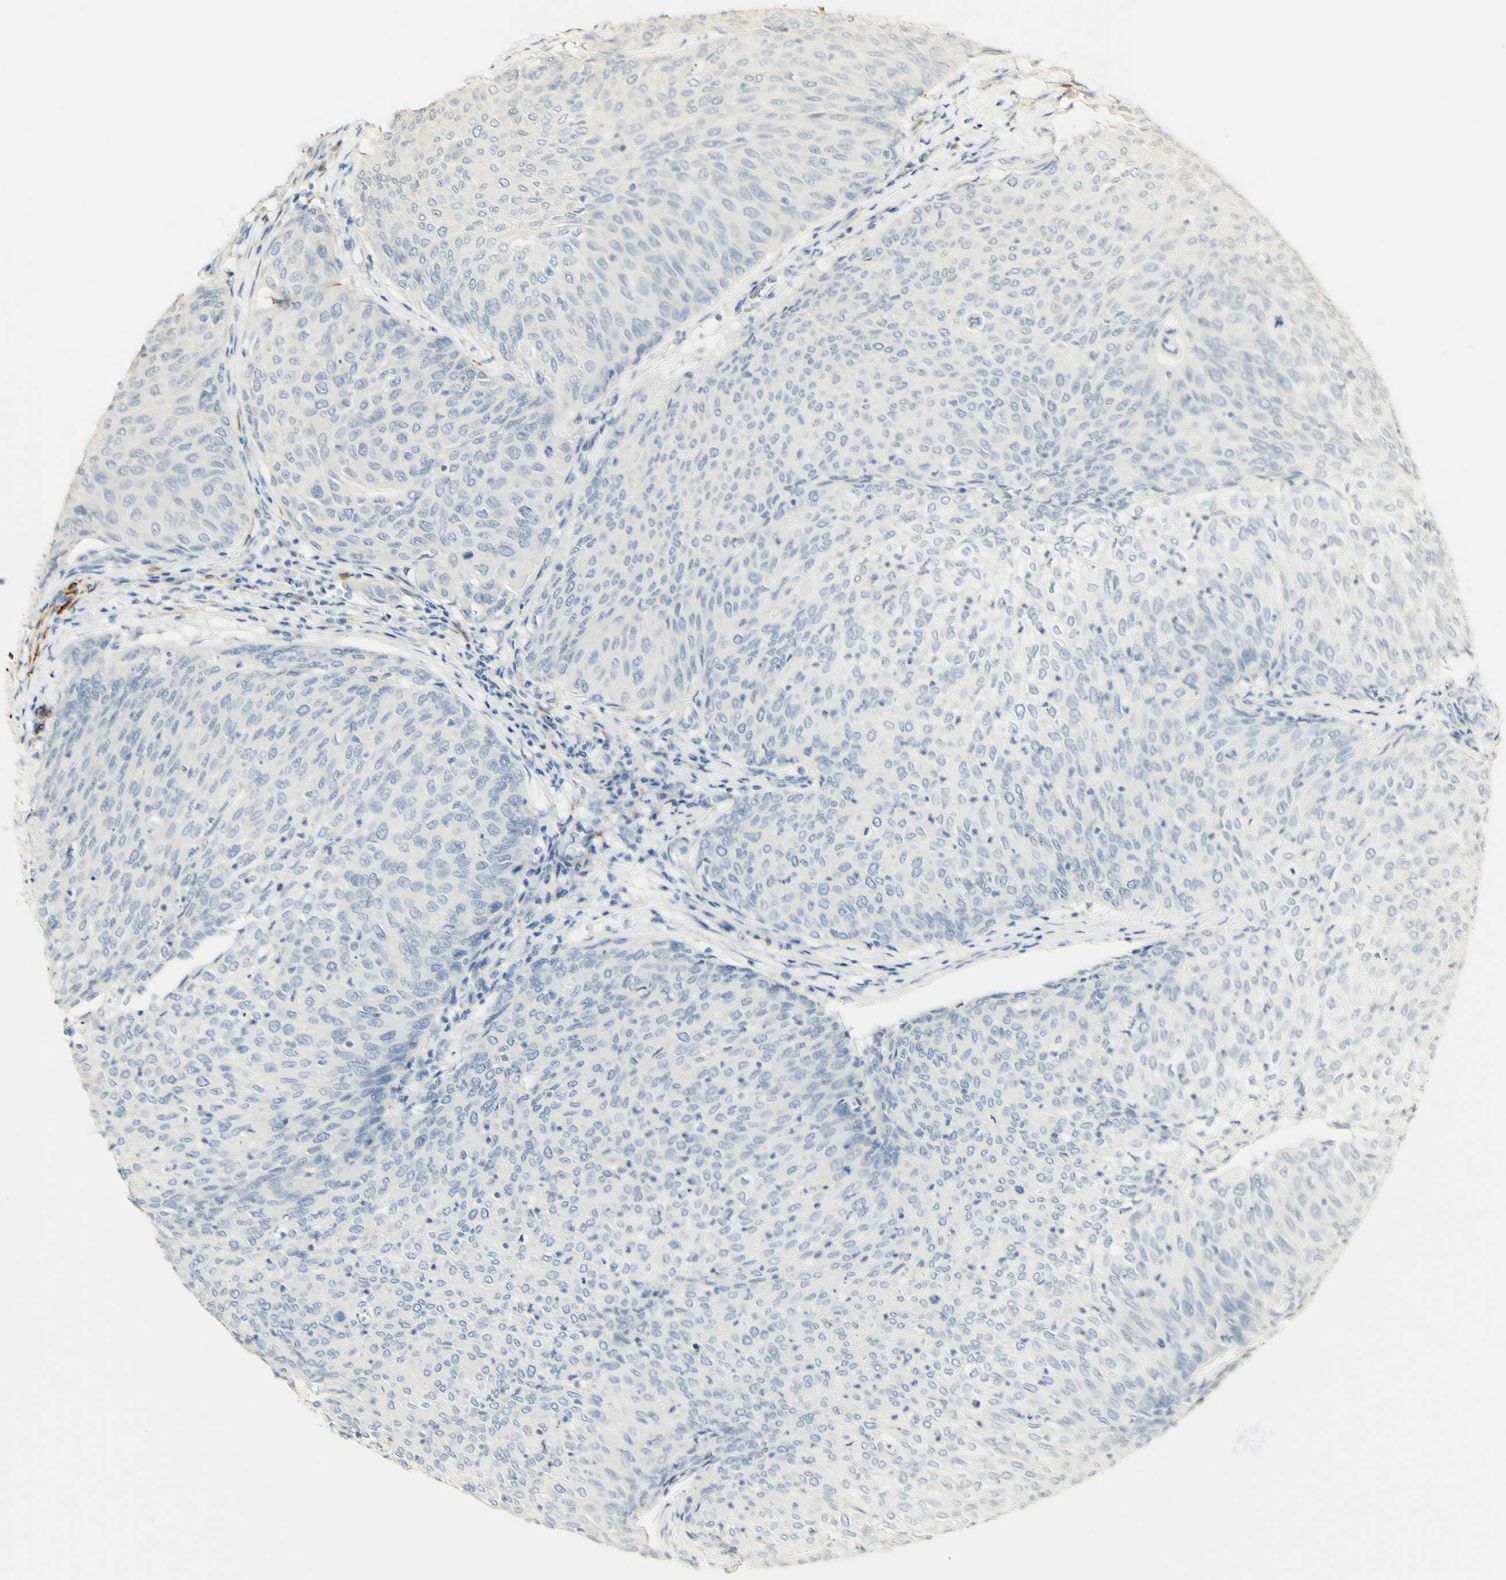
{"staining": {"intensity": "negative", "quantity": "none", "location": "none"}, "tissue": "urothelial cancer", "cell_type": "Tumor cells", "image_type": "cancer", "snomed": [{"axis": "morphology", "description": "Urothelial carcinoma, Low grade"}, {"axis": "topography", "description": "Urinary bladder"}], "caption": "This photomicrograph is of urothelial cancer stained with immunohistochemistry (IHC) to label a protein in brown with the nuclei are counter-stained blue. There is no expression in tumor cells.", "gene": "FMO3", "patient": {"sex": "female", "age": 79}}